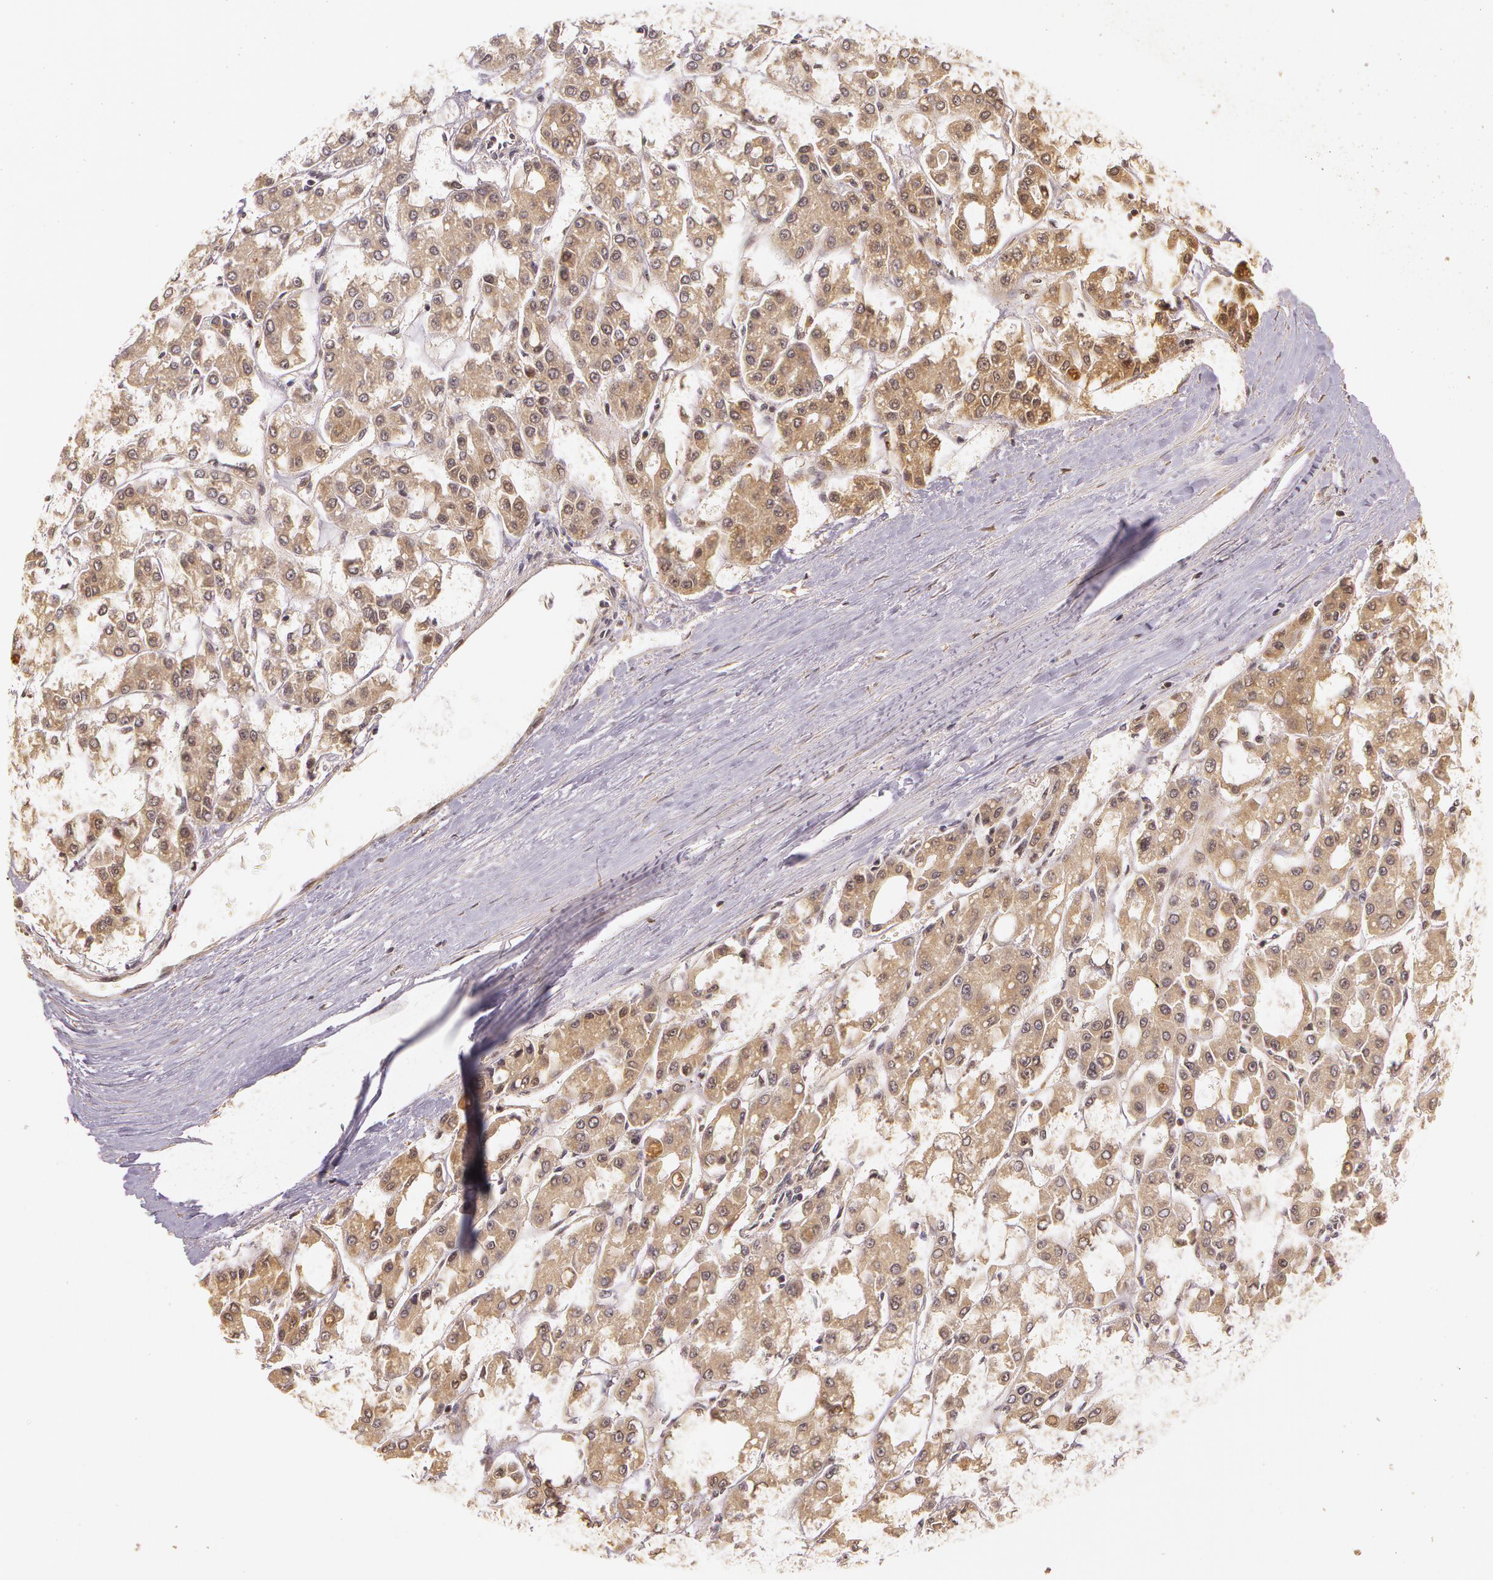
{"staining": {"intensity": "moderate", "quantity": ">75%", "location": "cytoplasmic/membranous"}, "tissue": "liver cancer", "cell_type": "Tumor cells", "image_type": "cancer", "snomed": [{"axis": "morphology", "description": "Carcinoma, Hepatocellular, NOS"}, {"axis": "topography", "description": "Liver"}], "caption": "The micrograph shows immunohistochemical staining of liver cancer. There is moderate cytoplasmic/membranous staining is appreciated in approximately >75% of tumor cells. (DAB (3,3'-diaminobenzidine) IHC, brown staining for protein, blue staining for nuclei).", "gene": "ASCC2", "patient": {"sex": "male", "age": 69}}